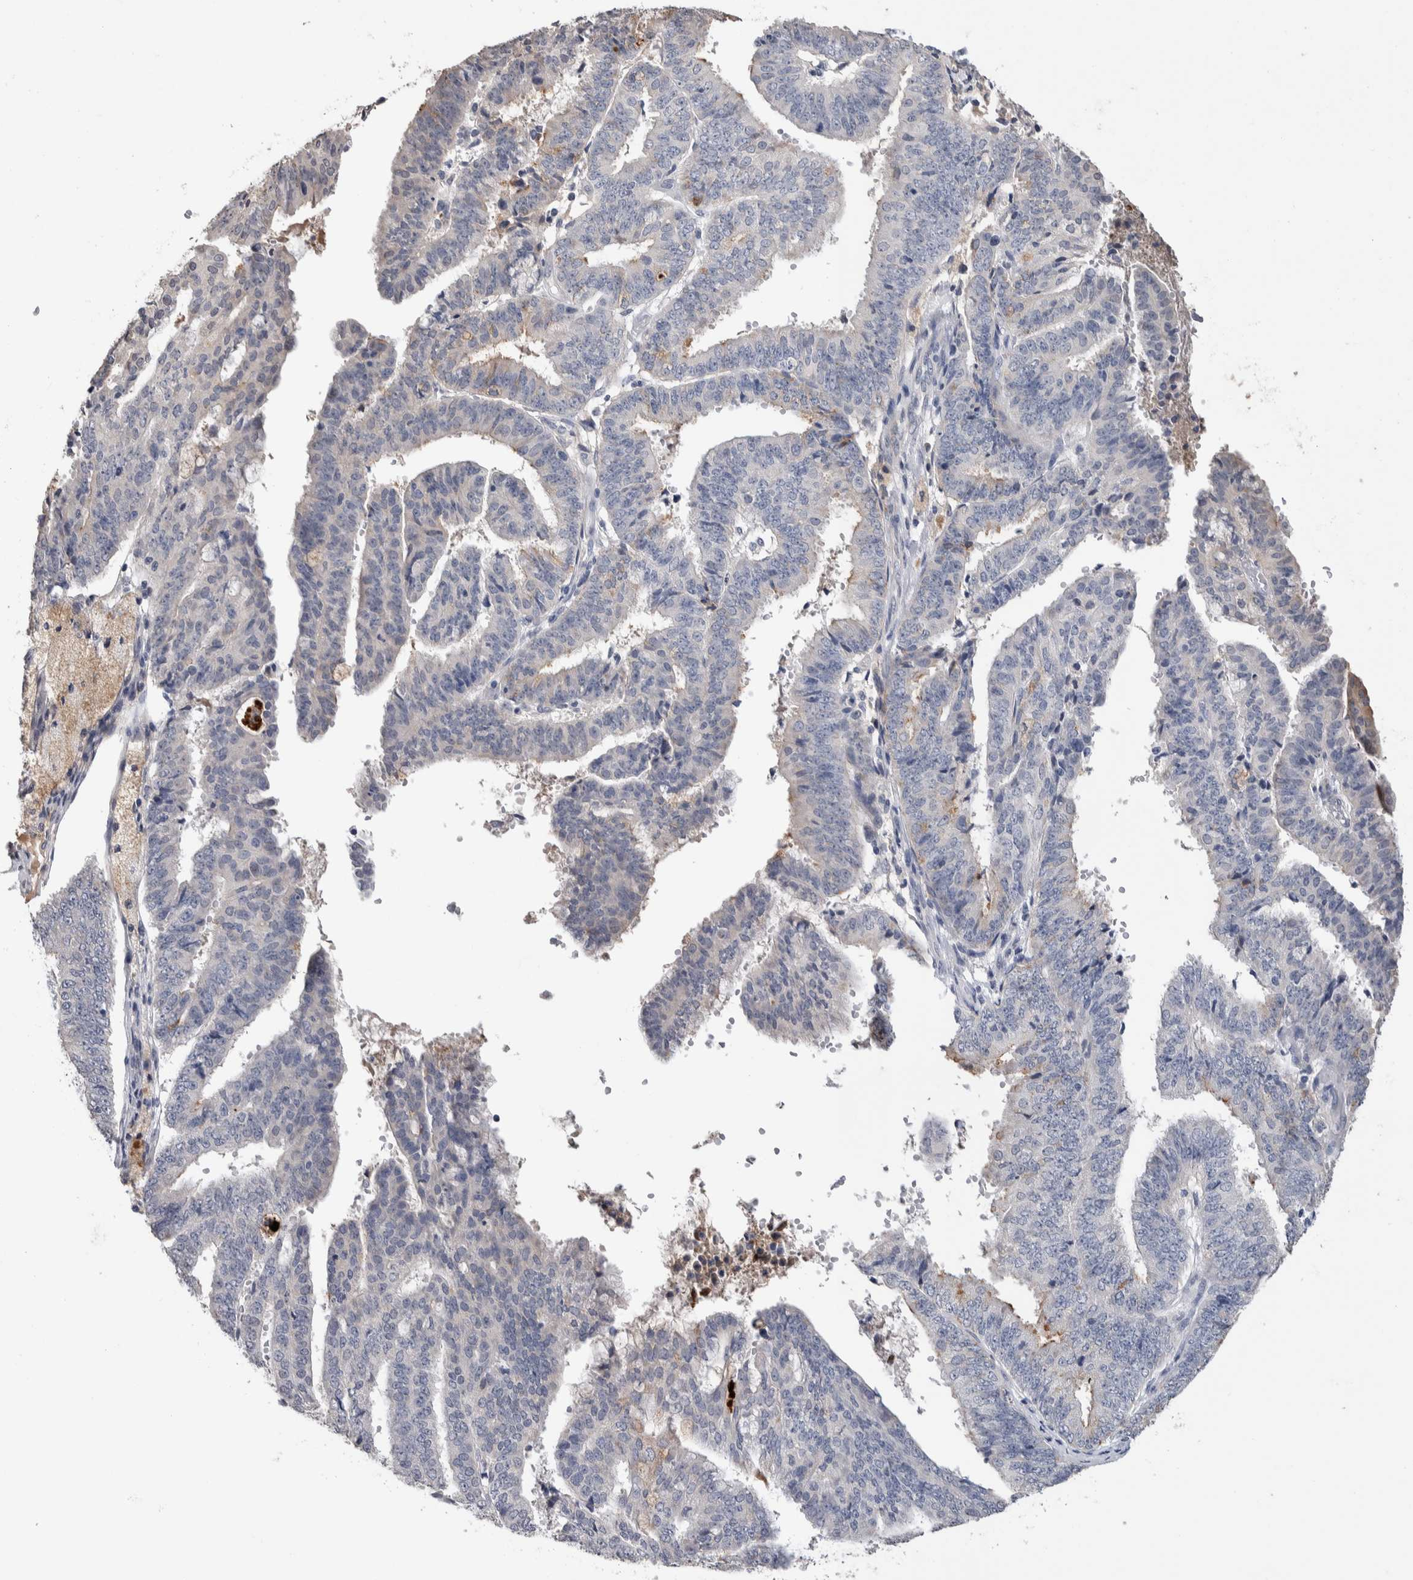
{"staining": {"intensity": "negative", "quantity": "none", "location": "none"}, "tissue": "endometrial cancer", "cell_type": "Tumor cells", "image_type": "cancer", "snomed": [{"axis": "morphology", "description": "Adenocarcinoma, NOS"}, {"axis": "topography", "description": "Endometrium"}], "caption": "An immunohistochemistry image of adenocarcinoma (endometrial) is shown. There is no staining in tumor cells of adenocarcinoma (endometrial).", "gene": "TMEM102", "patient": {"sex": "female", "age": 63}}